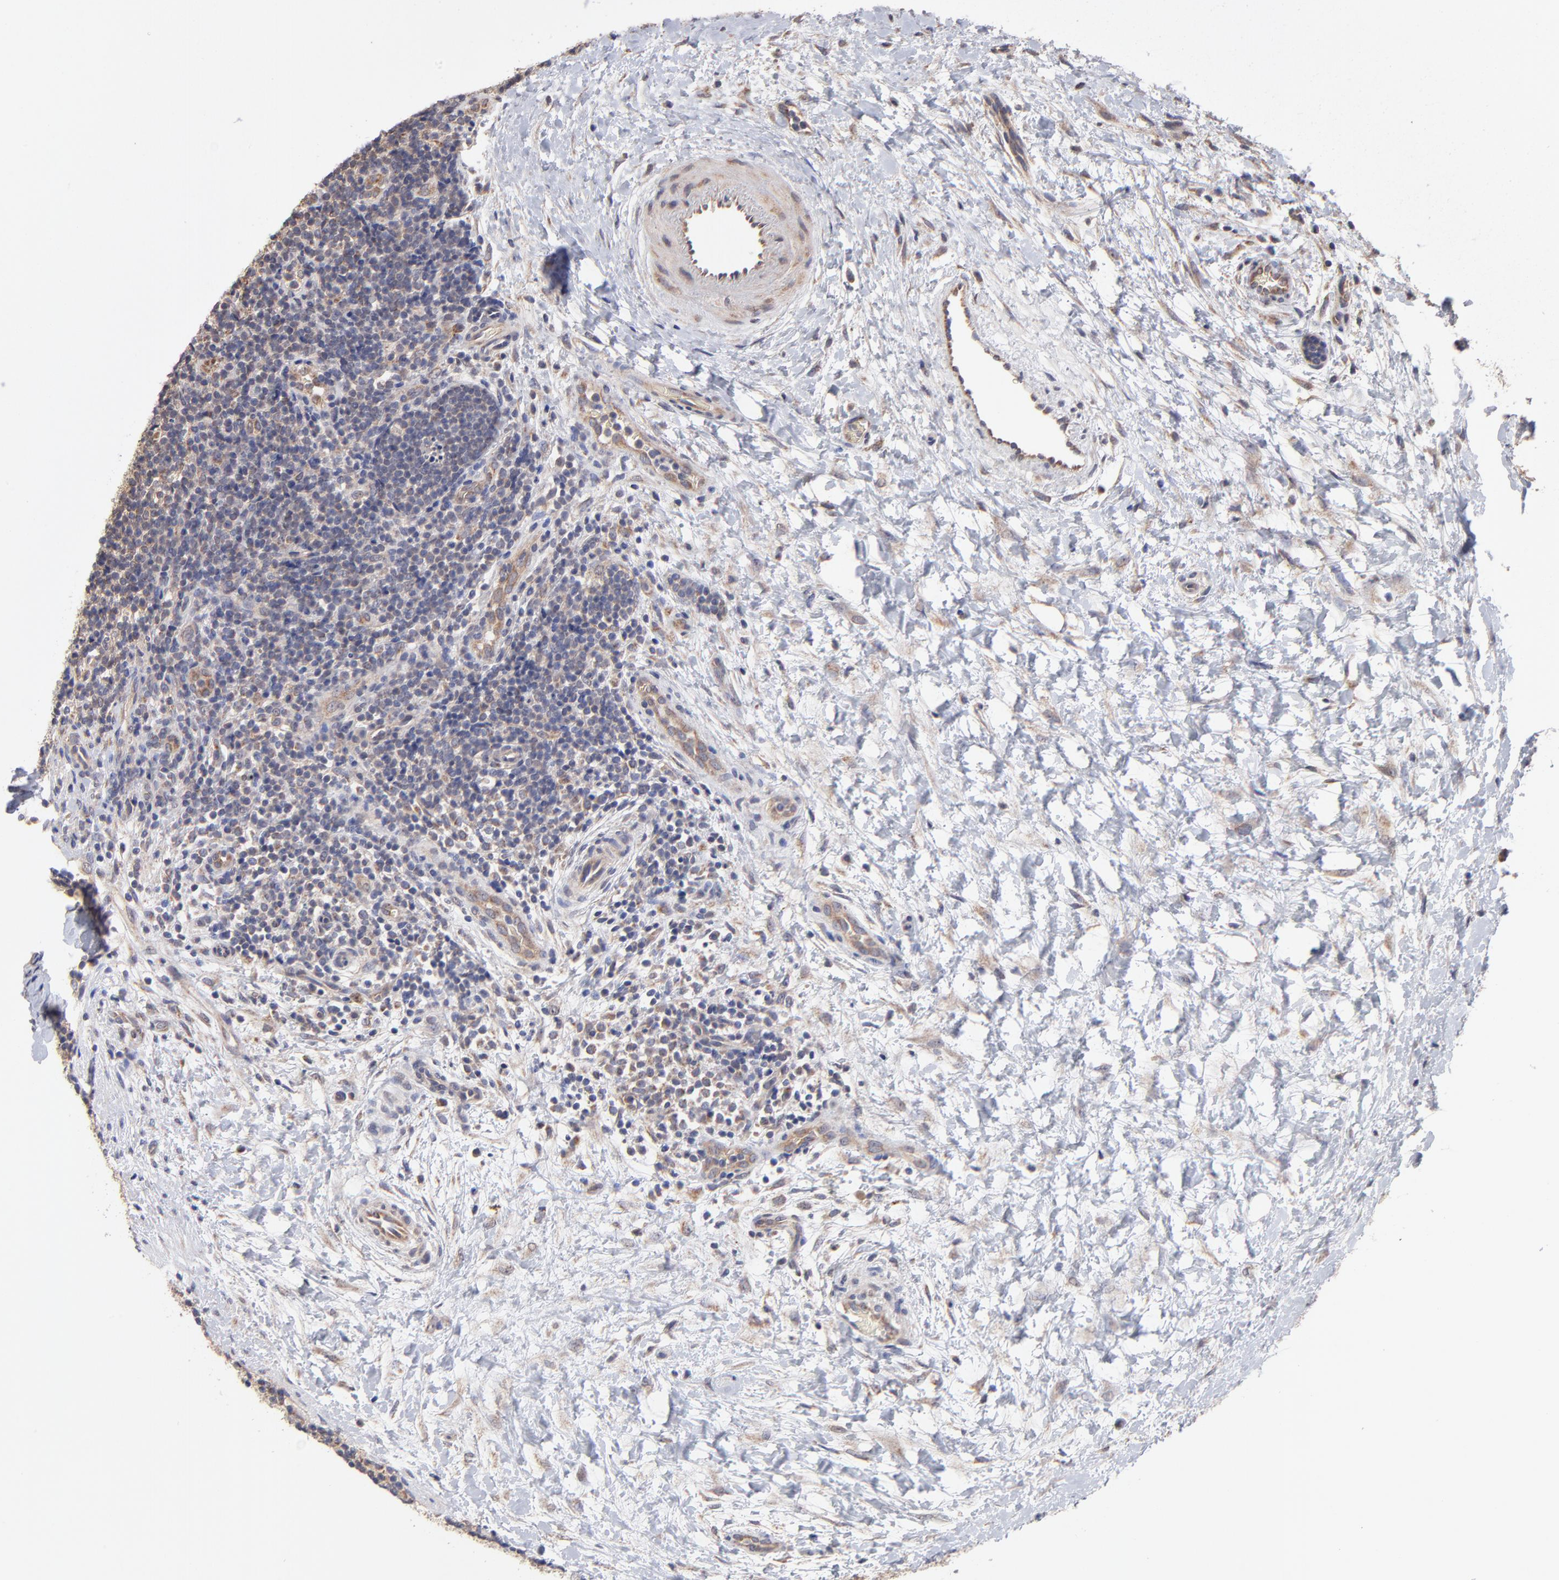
{"staining": {"intensity": "weak", "quantity": "25%-75%", "location": "cytoplasmic/membranous"}, "tissue": "lymphoma", "cell_type": "Tumor cells", "image_type": "cancer", "snomed": [{"axis": "morphology", "description": "Malignant lymphoma, non-Hodgkin's type, Low grade"}, {"axis": "topography", "description": "Lymph node"}], "caption": "This is an image of immunohistochemistry staining of lymphoma, which shows weak positivity in the cytoplasmic/membranous of tumor cells.", "gene": "UBE2H", "patient": {"sex": "female", "age": 76}}